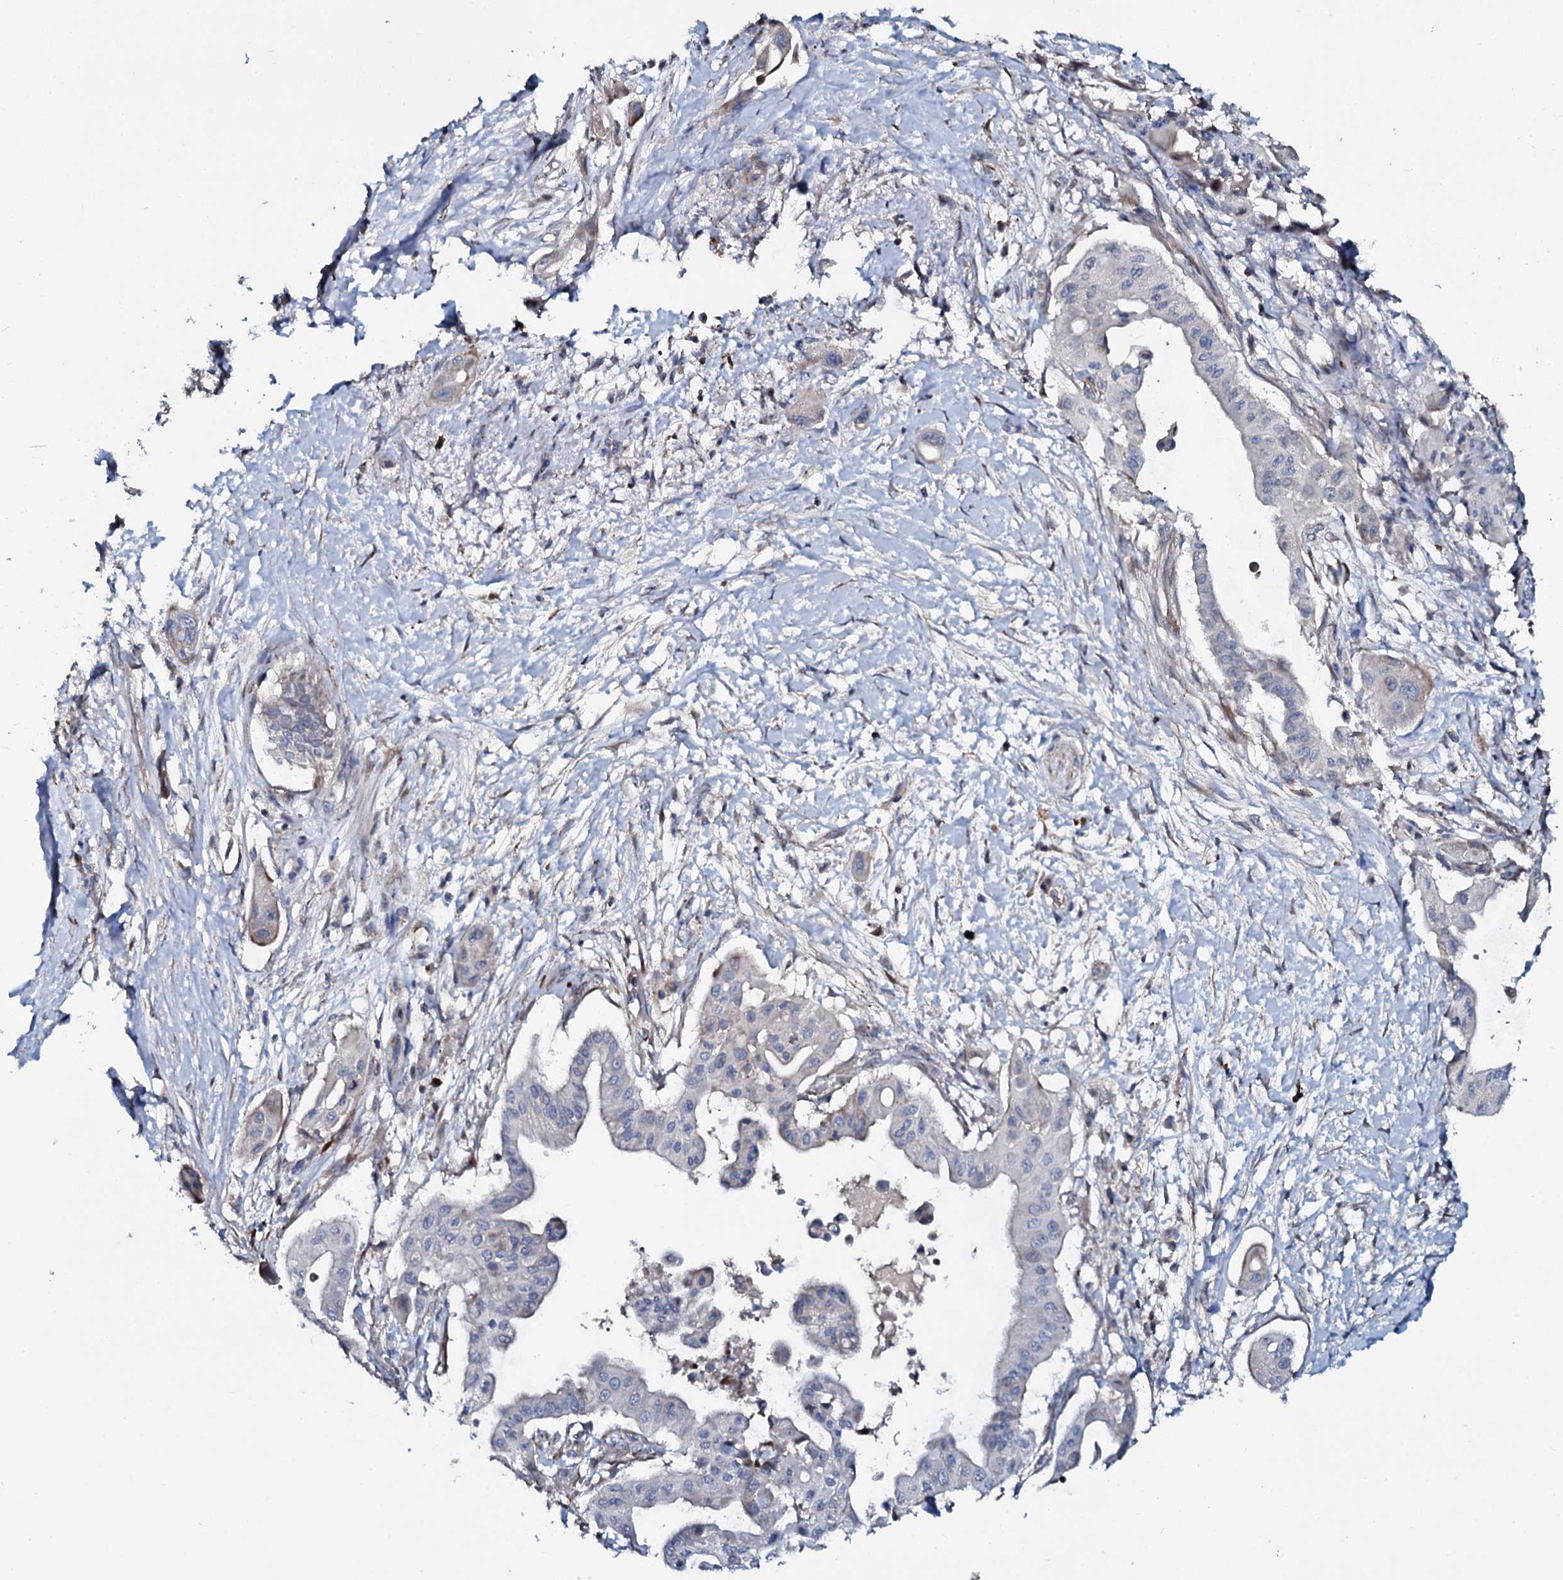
{"staining": {"intensity": "weak", "quantity": "<25%", "location": "cytoplasmic/membranous"}, "tissue": "pancreatic cancer", "cell_type": "Tumor cells", "image_type": "cancer", "snomed": [{"axis": "morphology", "description": "Adenocarcinoma, NOS"}, {"axis": "topography", "description": "Pancreas"}], "caption": "DAB immunohistochemical staining of human pancreatic cancer (adenocarcinoma) exhibits no significant positivity in tumor cells.", "gene": "IL12B", "patient": {"sex": "male", "age": 68}}